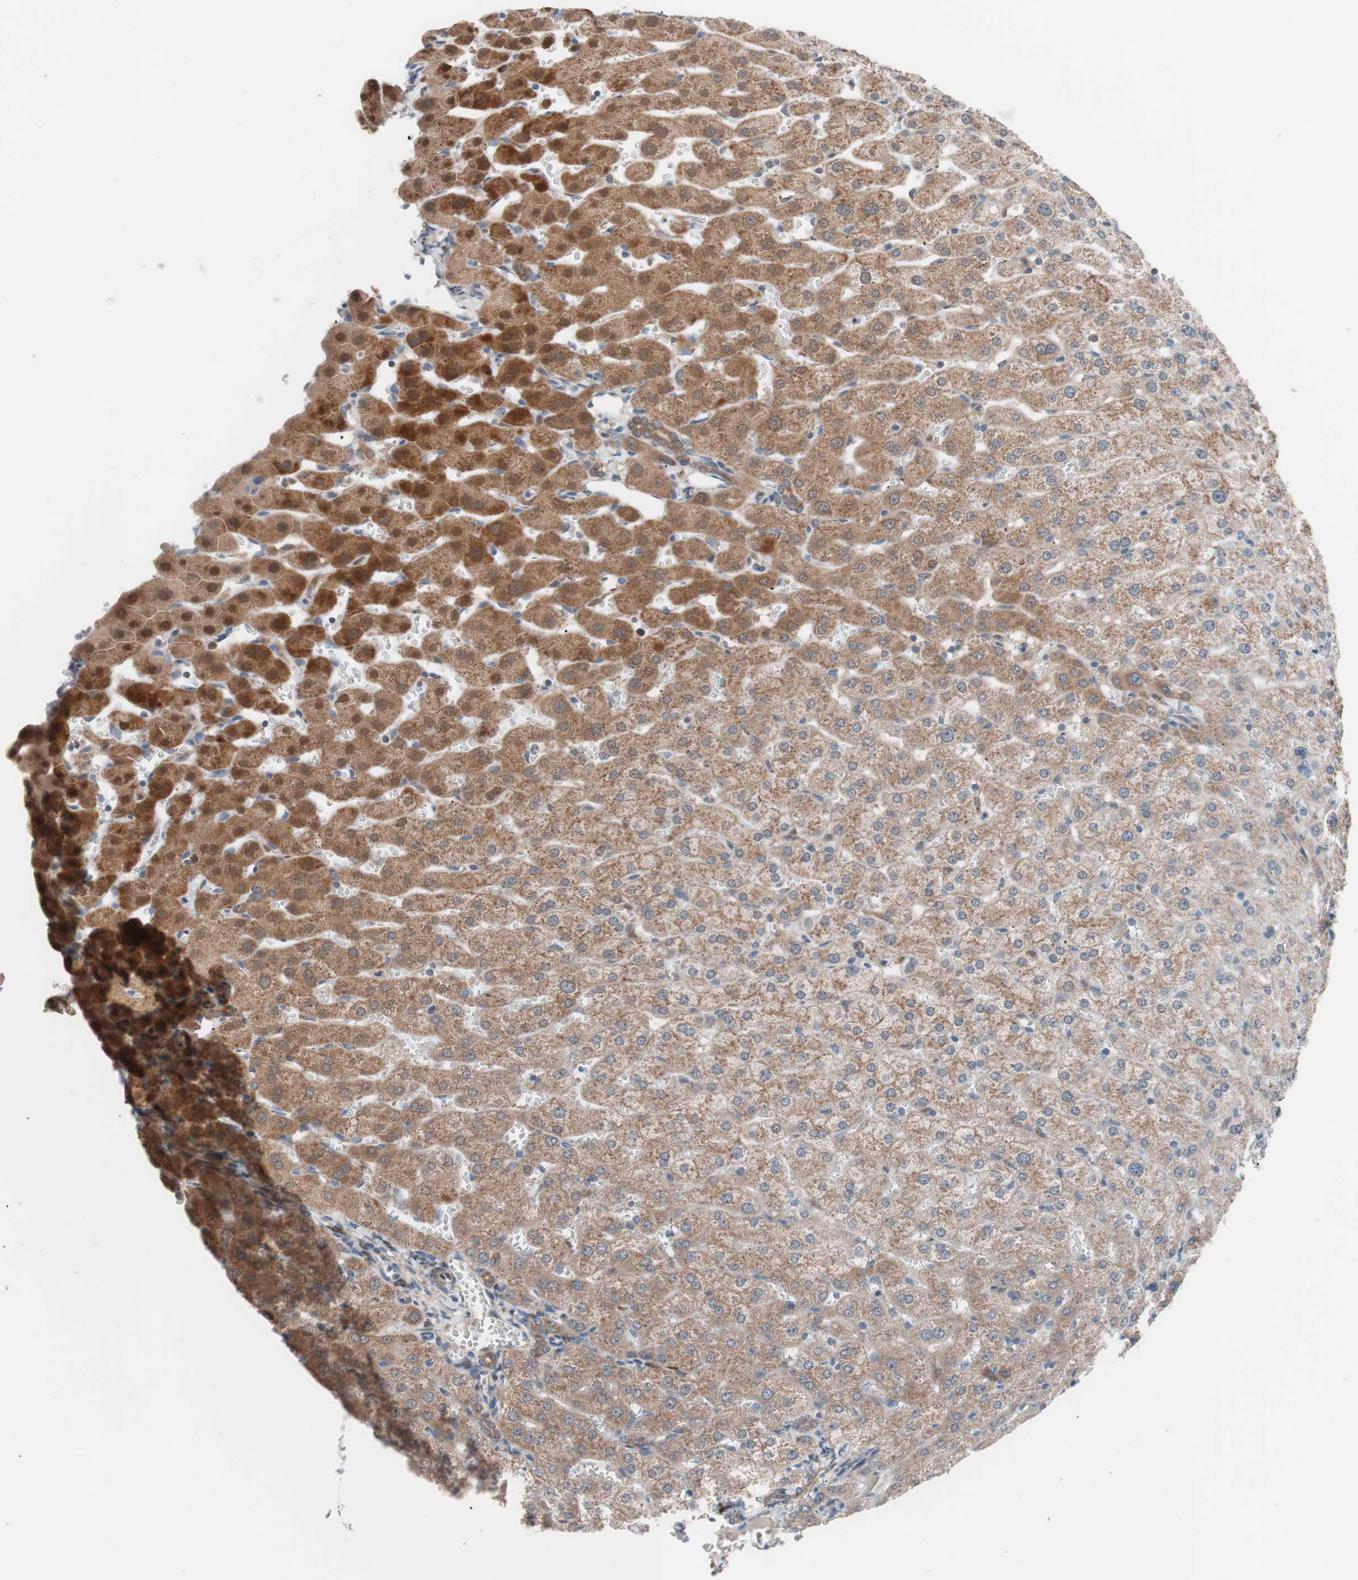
{"staining": {"intensity": "moderate", "quantity": ">75%", "location": "cytoplasmic/membranous"}, "tissue": "liver", "cell_type": "Cholangiocytes", "image_type": "normal", "snomed": [{"axis": "morphology", "description": "Normal tissue, NOS"}, {"axis": "morphology", "description": "Fibrosis, NOS"}, {"axis": "topography", "description": "Liver"}], "caption": "Brown immunohistochemical staining in unremarkable liver shows moderate cytoplasmic/membranous staining in about >75% of cholangiocytes.", "gene": "FAAH", "patient": {"sex": "female", "age": 29}}